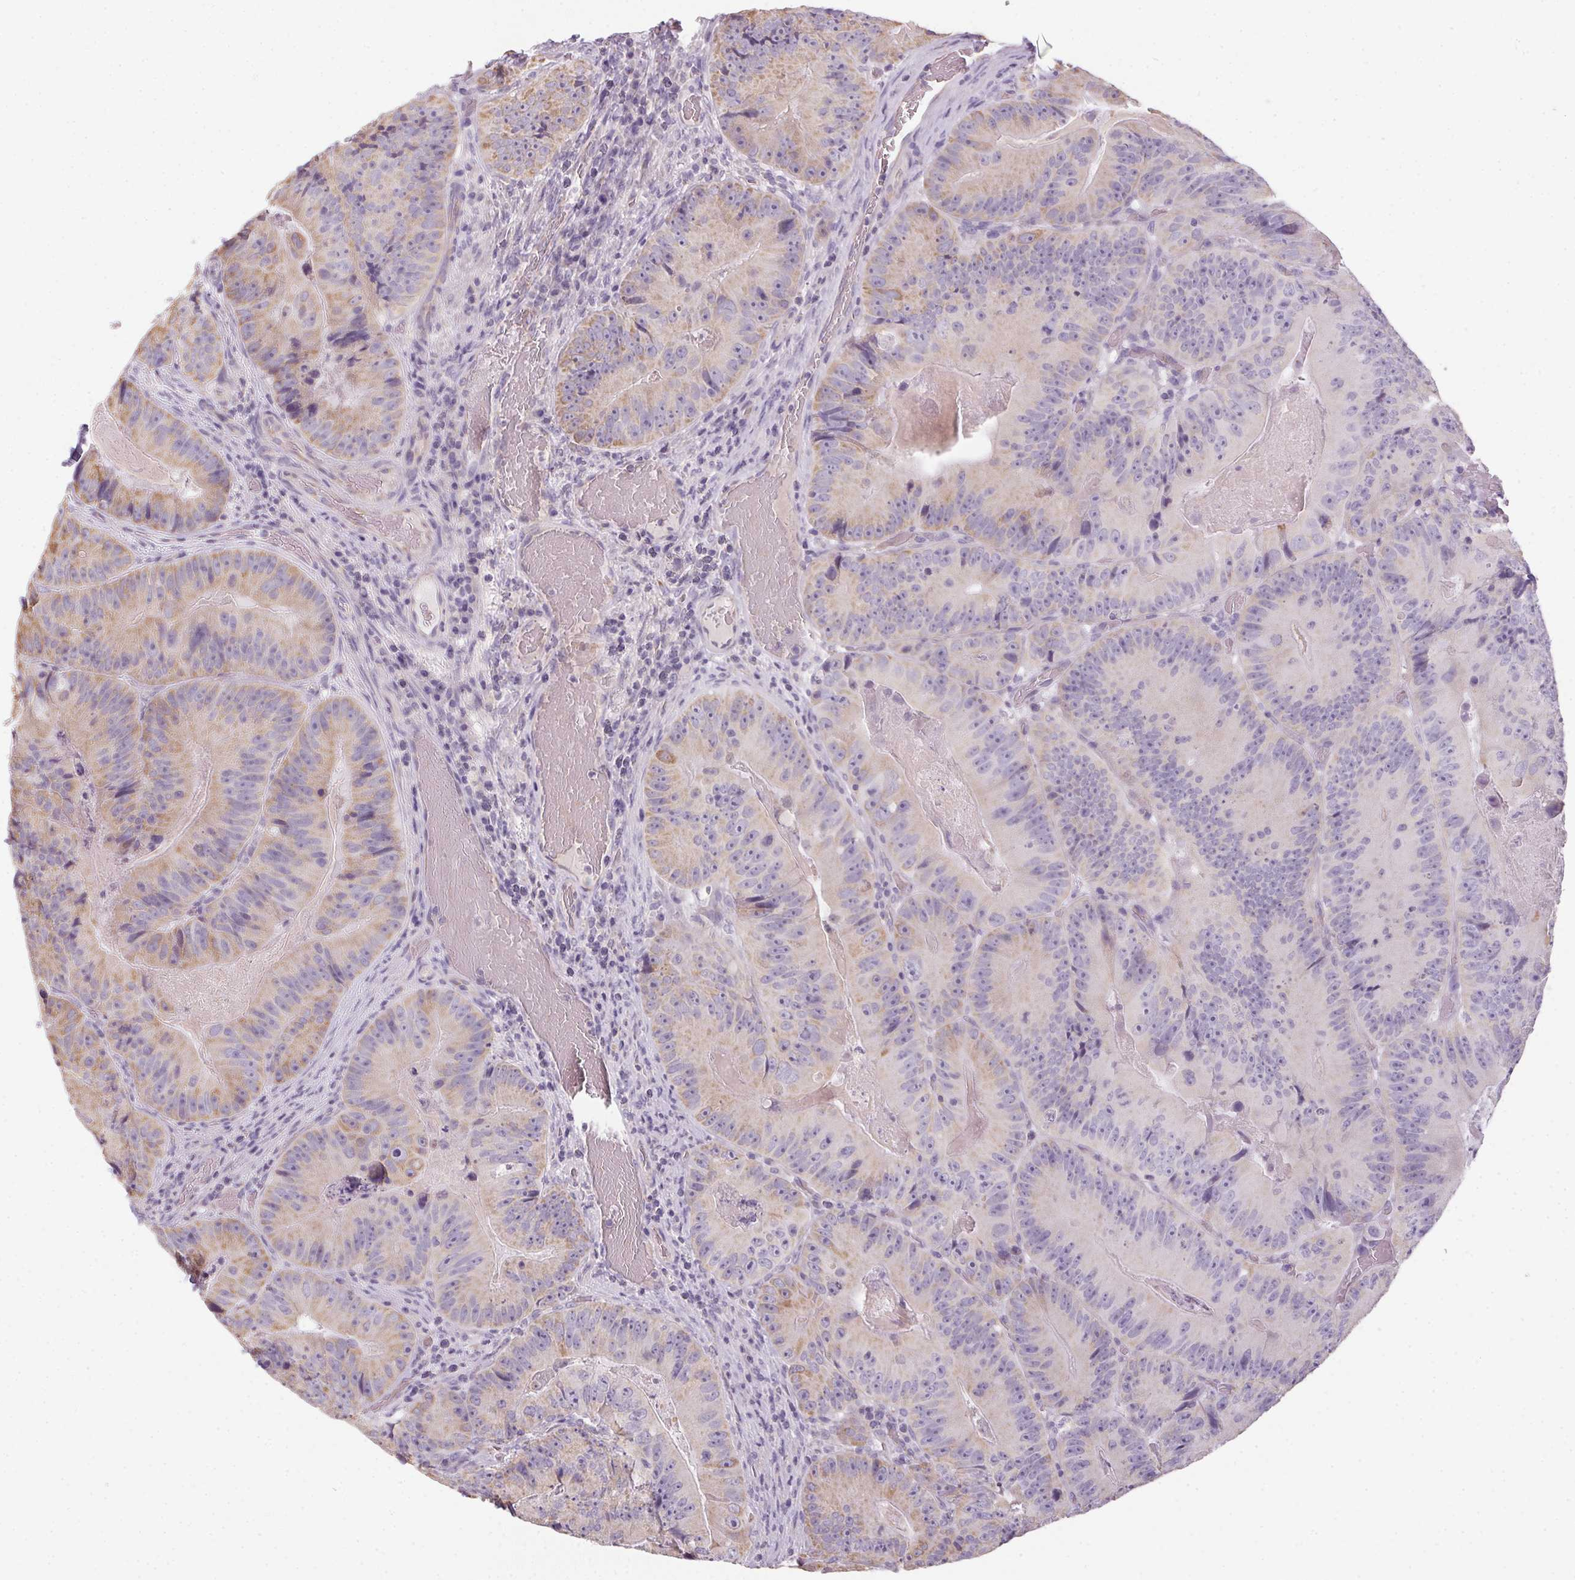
{"staining": {"intensity": "weak", "quantity": "25%-75%", "location": "cytoplasmic/membranous"}, "tissue": "colorectal cancer", "cell_type": "Tumor cells", "image_type": "cancer", "snomed": [{"axis": "morphology", "description": "Adenocarcinoma, NOS"}, {"axis": "topography", "description": "Colon"}], "caption": "Immunohistochemistry (IHC) histopathology image of human colorectal cancer stained for a protein (brown), which exhibits low levels of weak cytoplasmic/membranous staining in about 25%-75% of tumor cells.", "gene": "SMYD1", "patient": {"sex": "female", "age": 86}}